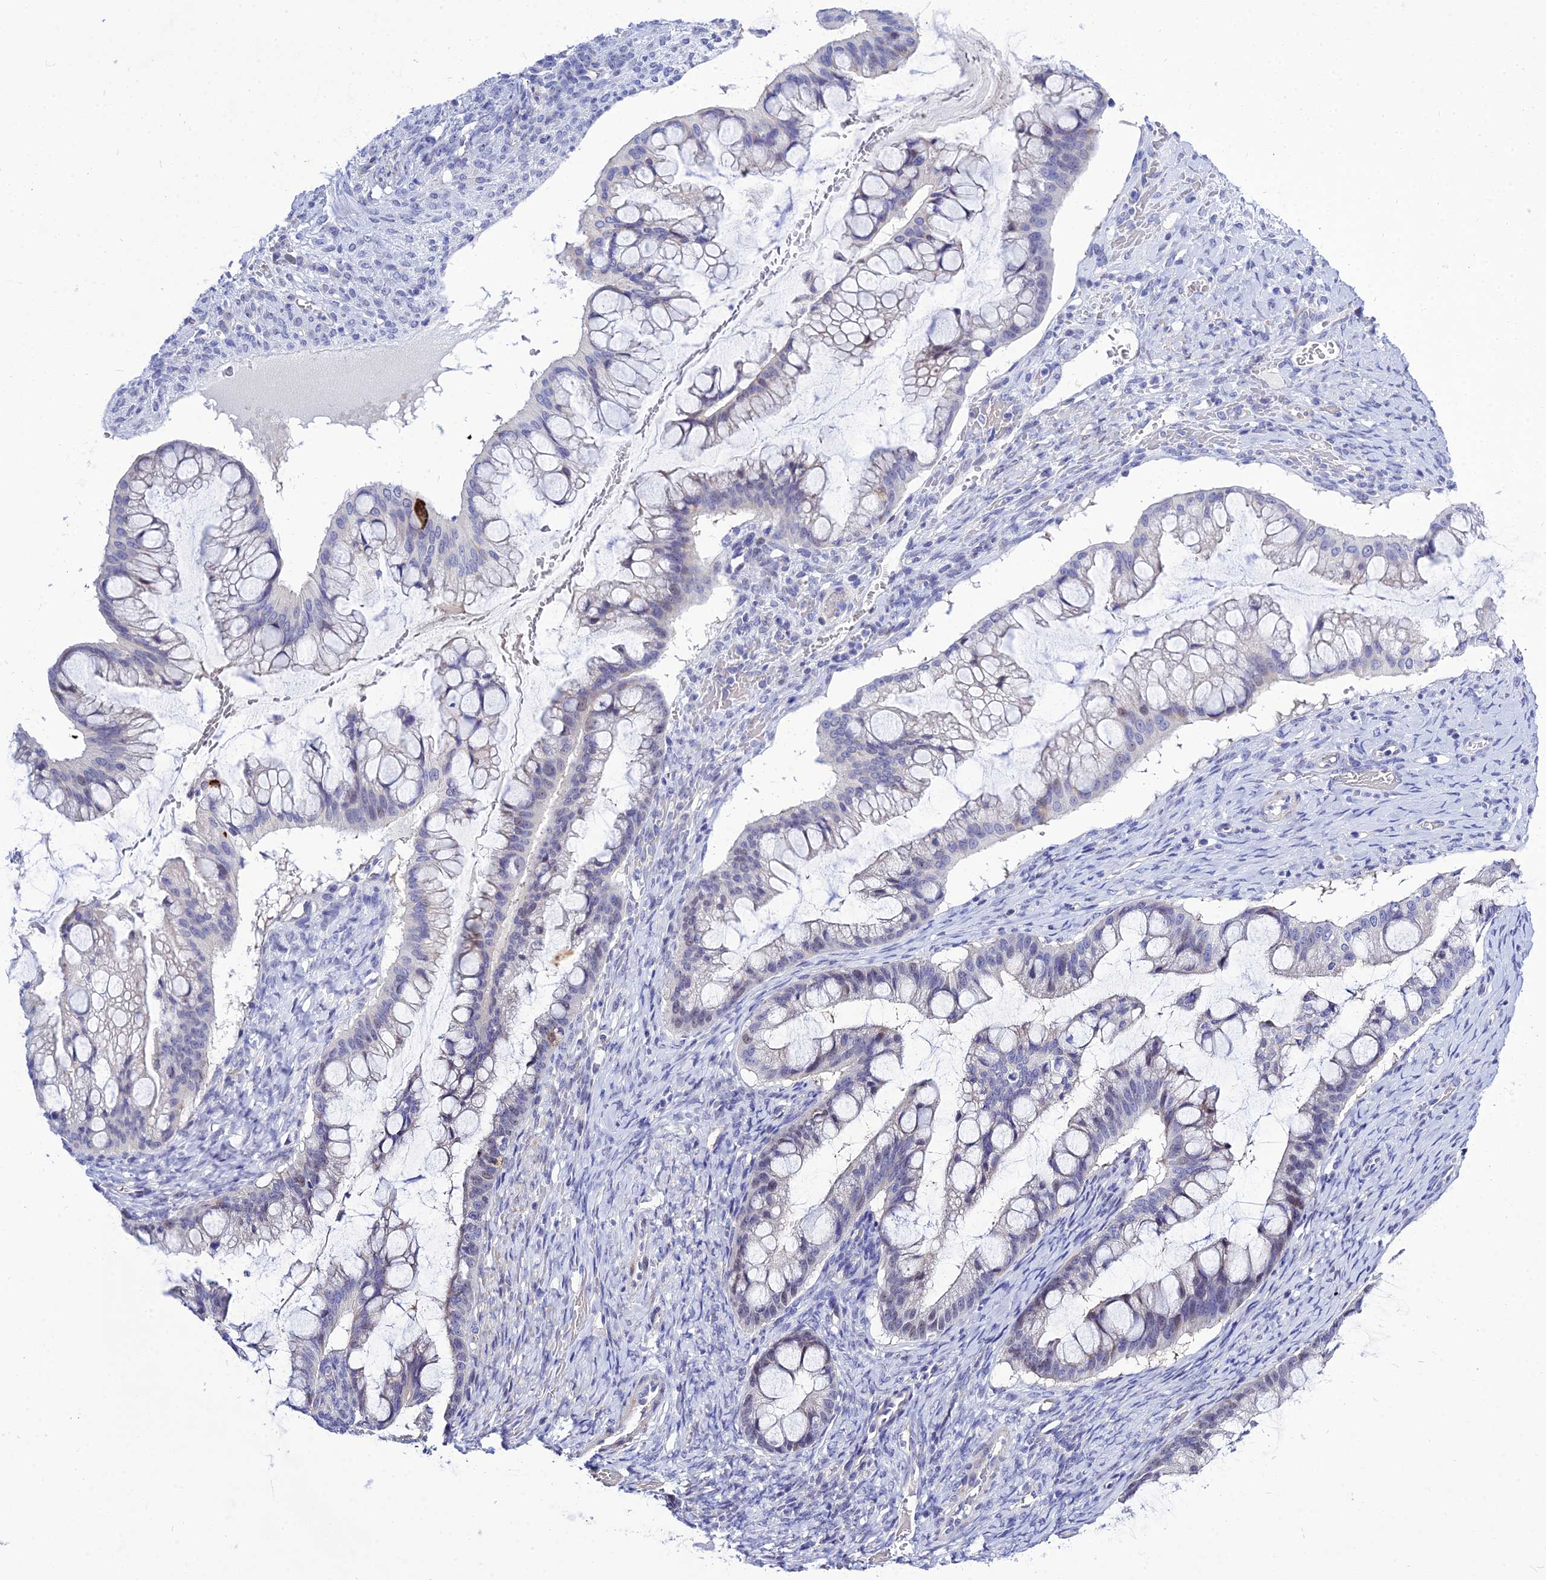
{"staining": {"intensity": "negative", "quantity": "none", "location": "none"}, "tissue": "ovarian cancer", "cell_type": "Tumor cells", "image_type": "cancer", "snomed": [{"axis": "morphology", "description": "Cystadenocarcinoma, mucinous, NOS"}, {"axis": "topography", "description": "Ovary"}], "caption": "High power microscopy micrograph of an immunohistochemistry (IHC) image of mucinous cystadenocarcinoma (ovarian), revealing no significant positivity in tumor cells.", "gene": "DEFB107A", "patient": {"sex": "female", "age": 73}}